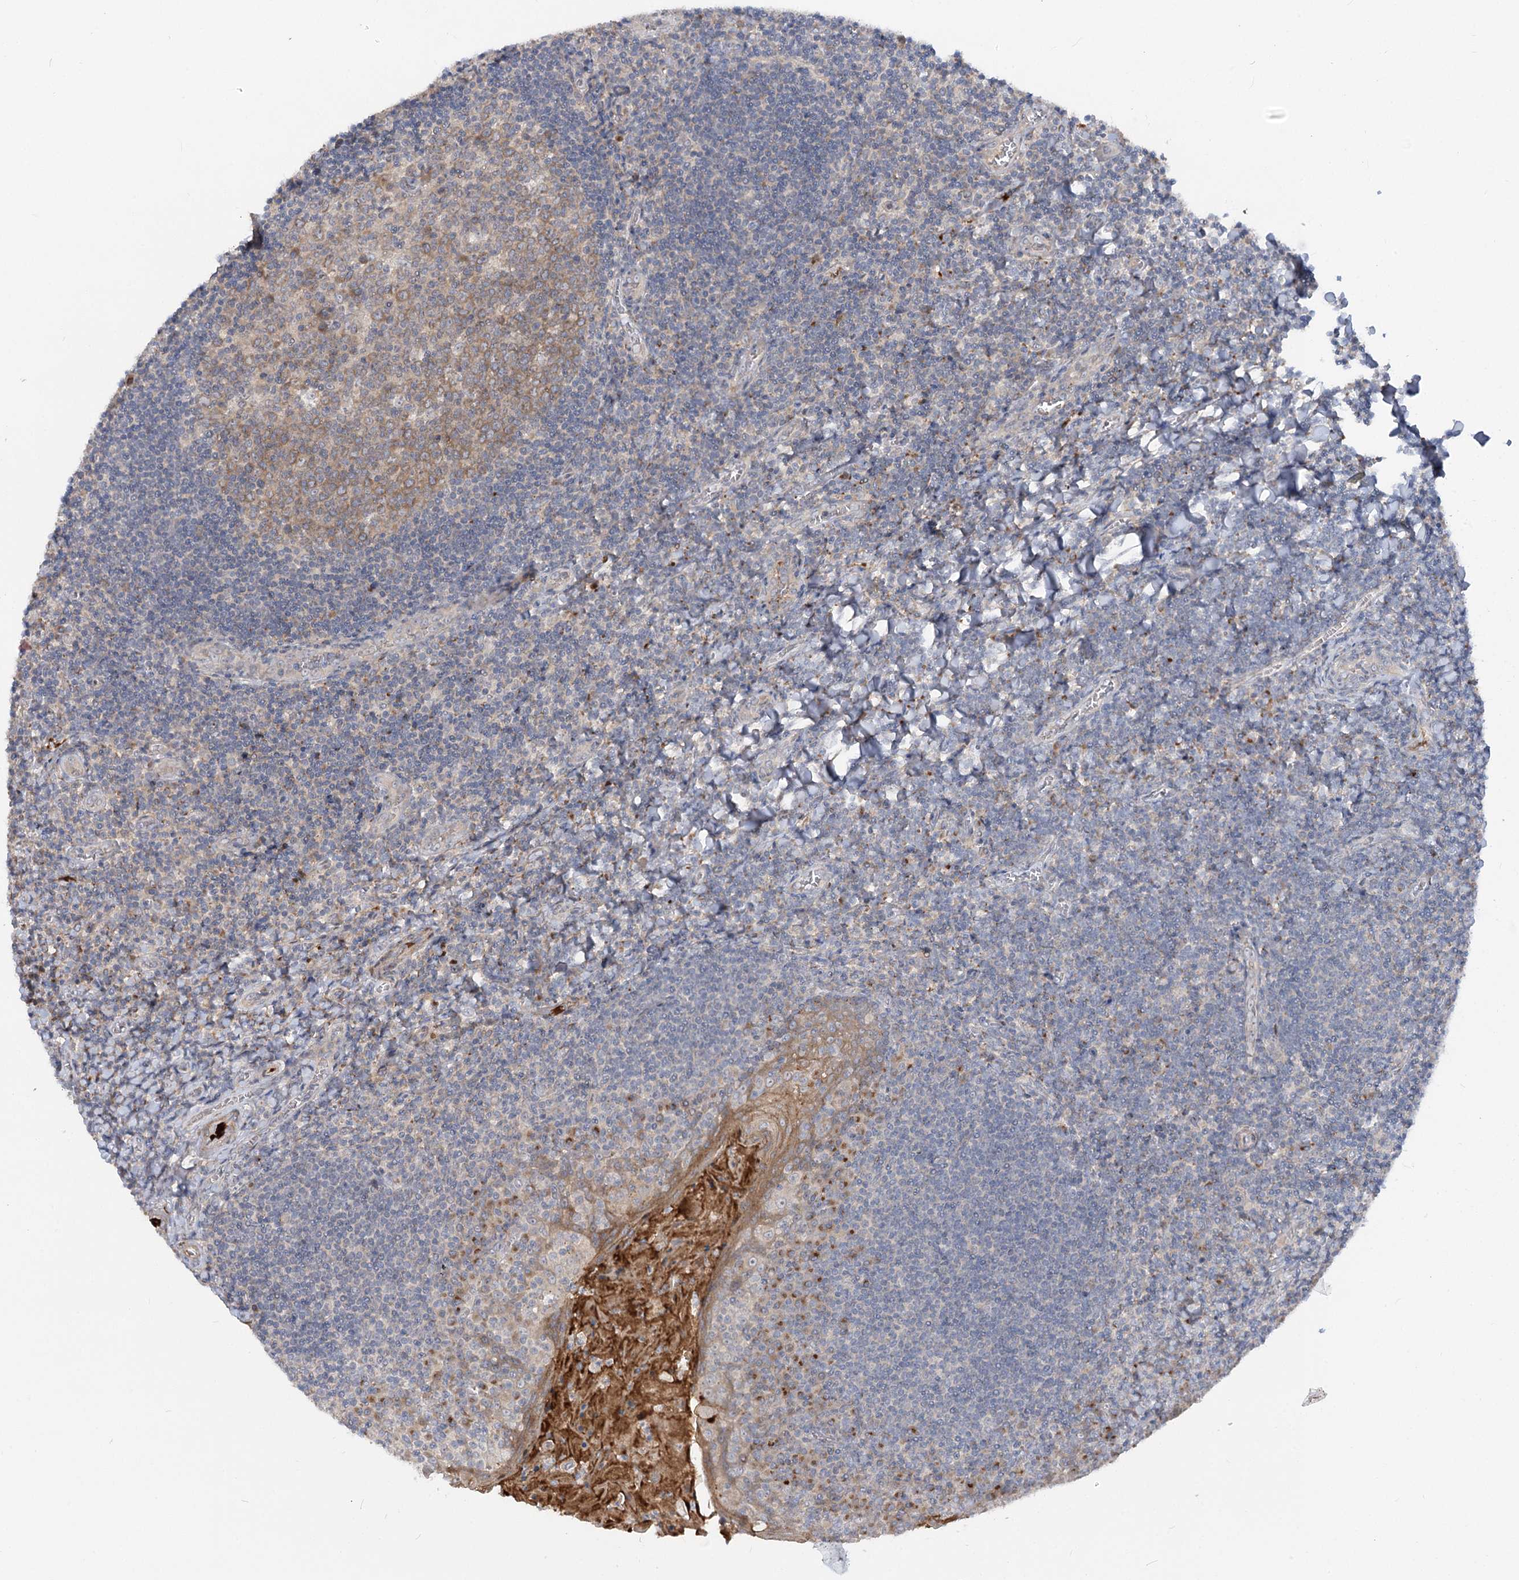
{"staining": {"intensity": "moderate", "quantity": "25%-75%", "location": "cytoplasmic/membranous"}, "tissue": "tonsil", "cell_type": "Germinal center cells", "image_type": "normal", "snomed": [{"axis": "morphology", "description": "Normal tissue, NOS"}, {"axis": "topography", "description": "Tonsil"}], "caption": "Protein staining of benign tonsil demonstrates moderate cytoplasmic/membranous staining in about 25%-75% of germinal center cells.", "gene": "FGF19", "patient": {"sex": "male", "age": 27}}